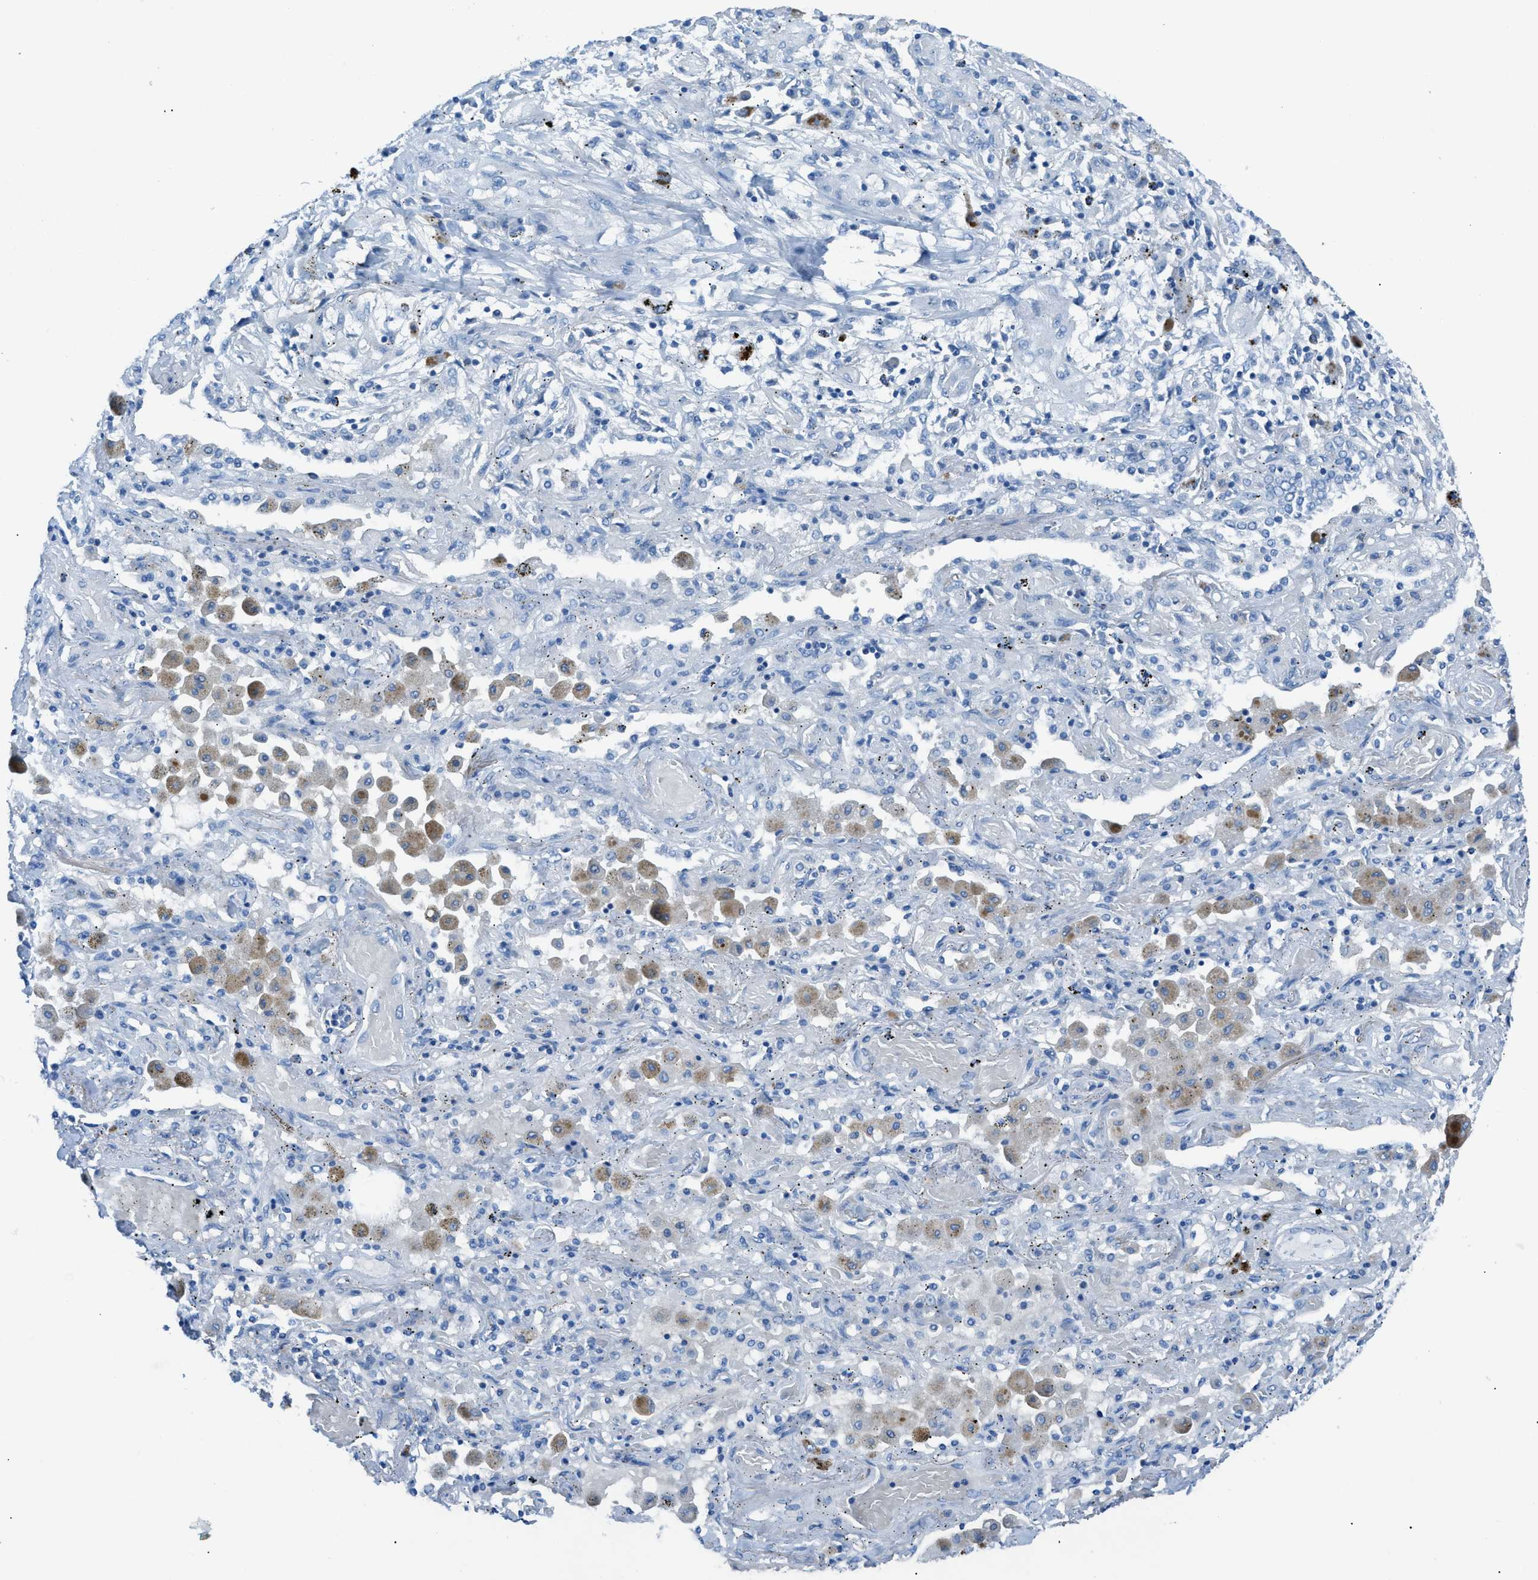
{"staining": {"intensity": "negative", "quantity": "none", "location": "none"}, "tissue": "lung cancer", "cell_type": "Tumor cells", "image_type": "cancer", "snomed": [{"axis": "morphology", "description": "Squamous cell carcinoma, NOS"}, {"axis": "topography", "description": "Lung"}], "caption": "Immunohistochemistry (IHC) micrograph of neoplastic tissue: lung cancer (squamous cell carcinoma) stained with DAB (3,3'-diaminobenzidine) exhibits no significant protein positivity in tumor cells.", "gene": "C5AR2", "patient": {"sex": "female", "age": 47}}